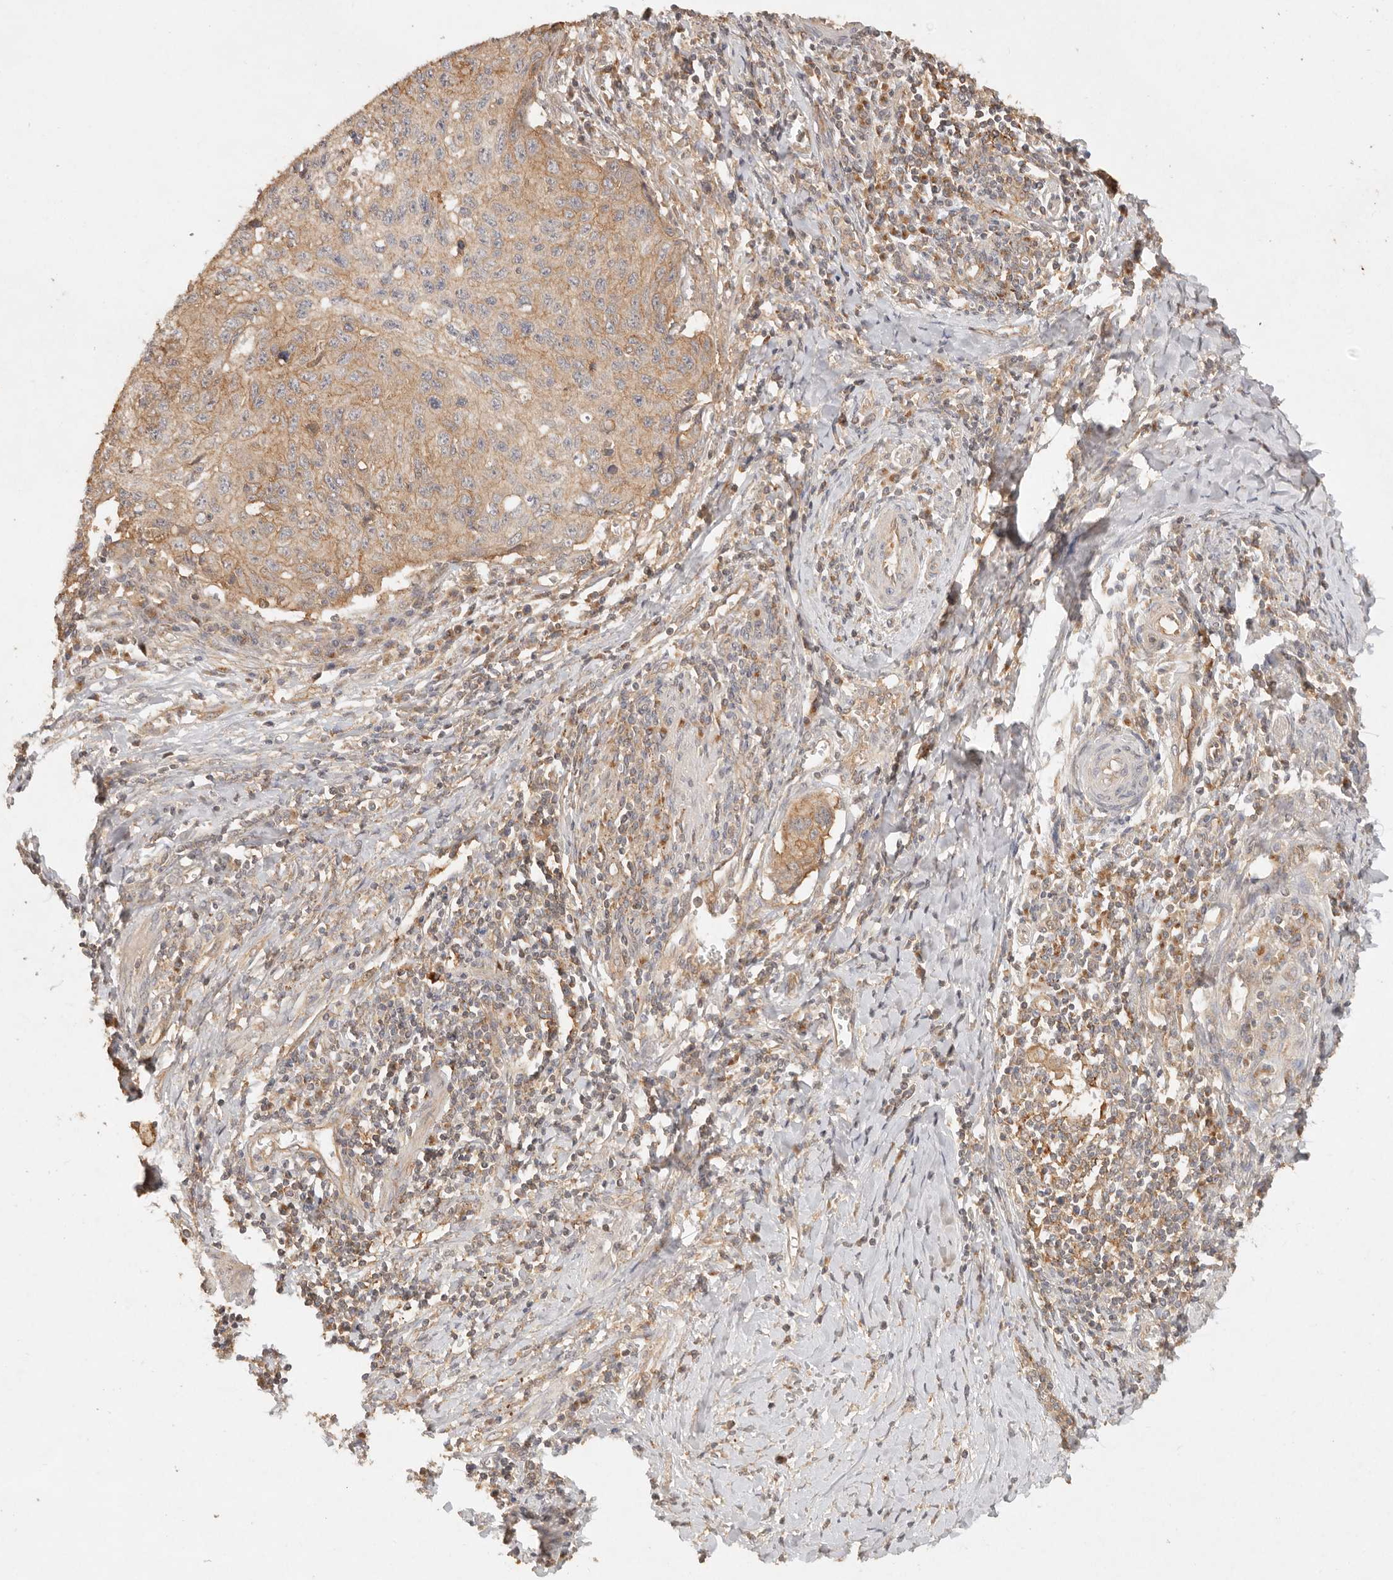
{"staining": {"intensity": "moderate", "quantity": ">75%", "location": "cytoplasmic/membranous"}, "tissue": "cervical cancer", "cell_type": "Tumor cells", "image_type": "cancer", "snomed": [{"axis": "morphology", "description": "Squamous cell carcinoma, NOS"}, {"axis": "topography", "description": "Cervix"}], "caption": "The histopathology image reveals a brown stain indicating the presence of a protein in the cytoplasmic/membranous of tumor cells in cervical cancer.", "gene": "HECTD3", "patient": {"sex": "female", "age": 53}}